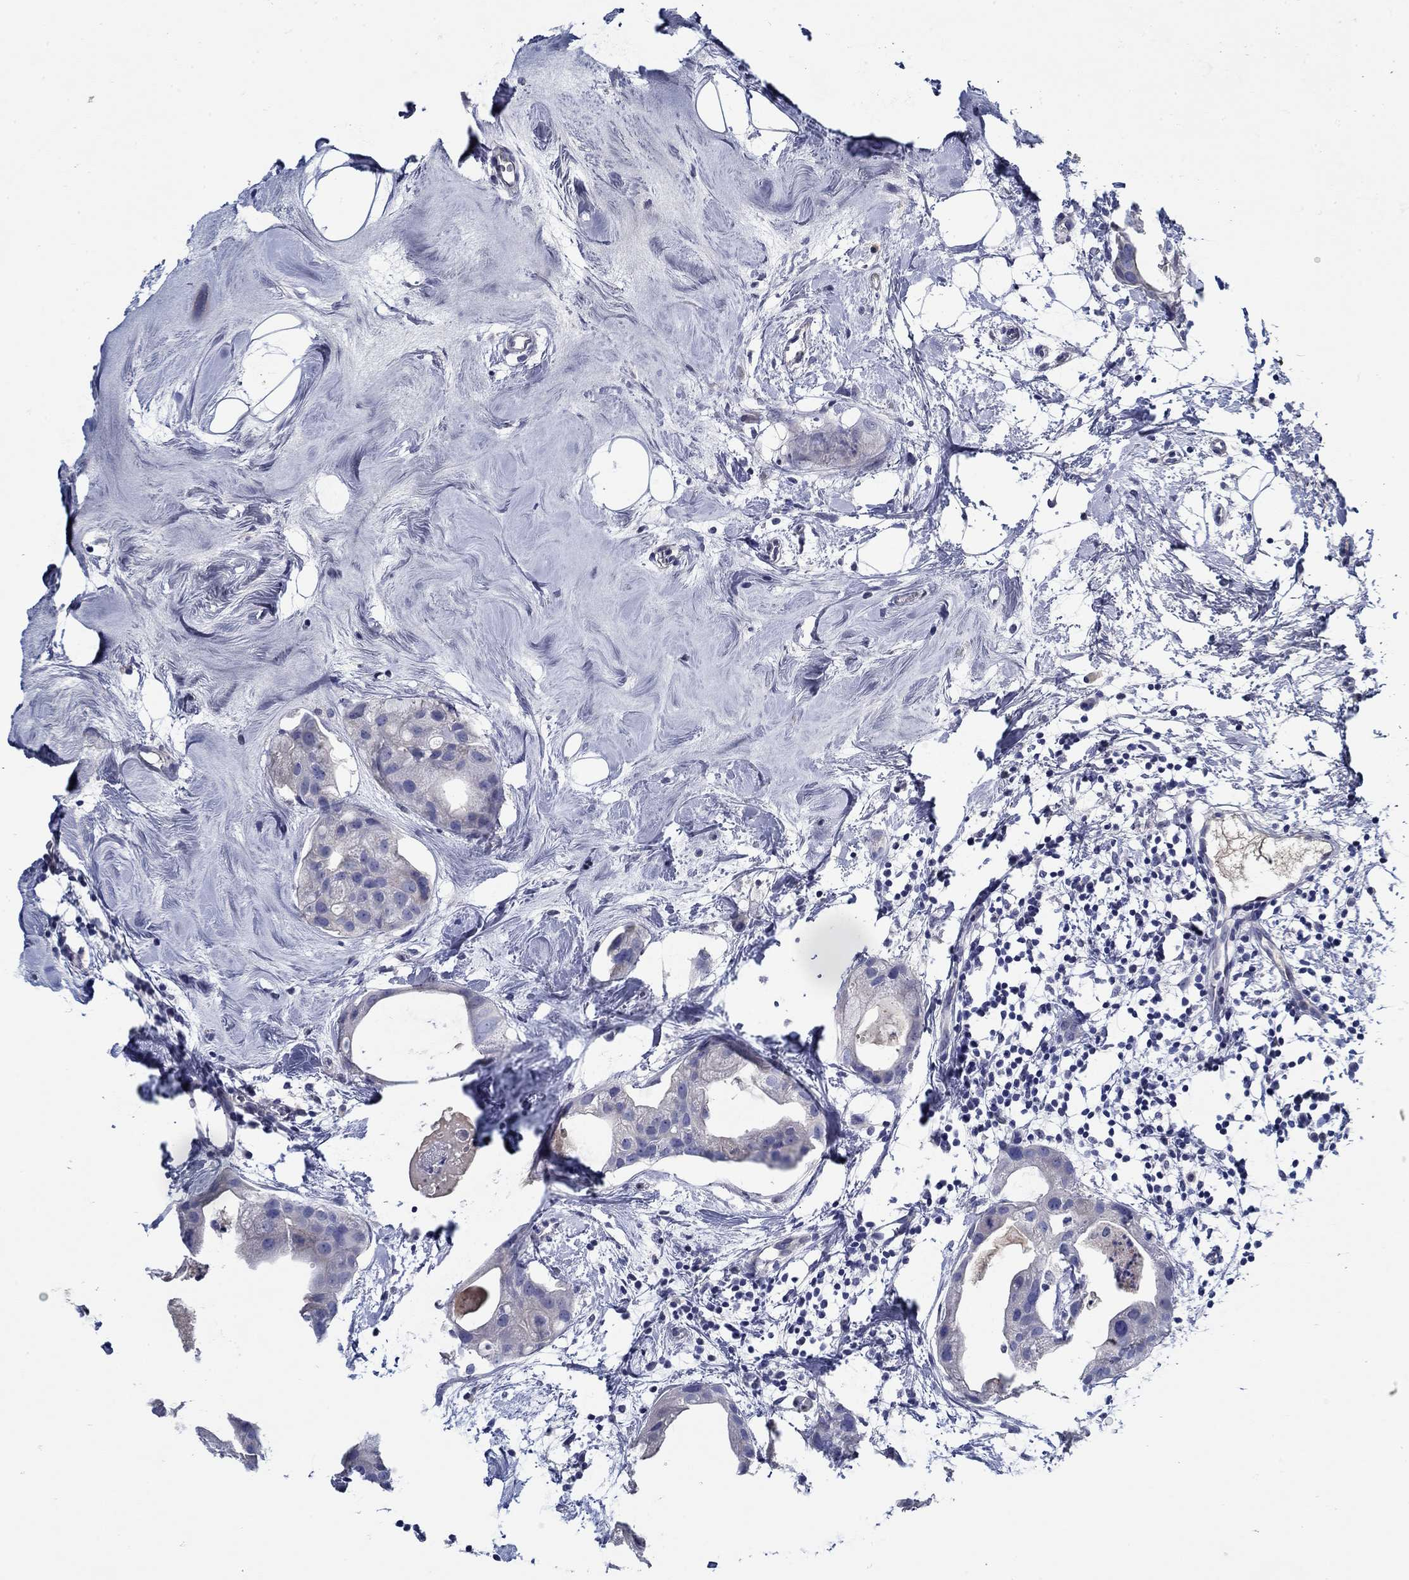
{"staining": {"intensity": "negative", "quantity": "none", "location": "none"}, "tissue": "breast cancer", "cell_type": "Tumor cells", "image_type": "cancer", "snomed": [{"axis": "morphology", "description": "Normal tissue, NOS"}, {"axis": "morphology", "description": "Duct carcinoma"}, {"axis": "topography", "description": "Breast"}], "caption": "An image of breast invasive ductal carcinoma stained for a protein exhibits no brown staining in tumor cells. Brightfield microscopy of immunohistochemistry stained with DAB (3,3'-diaminobenzidine) (brown) and hematoxylin (blue), captured at high magnification.", "gene": "MC2R", "patient": {"sex": "female", "age": 40}}